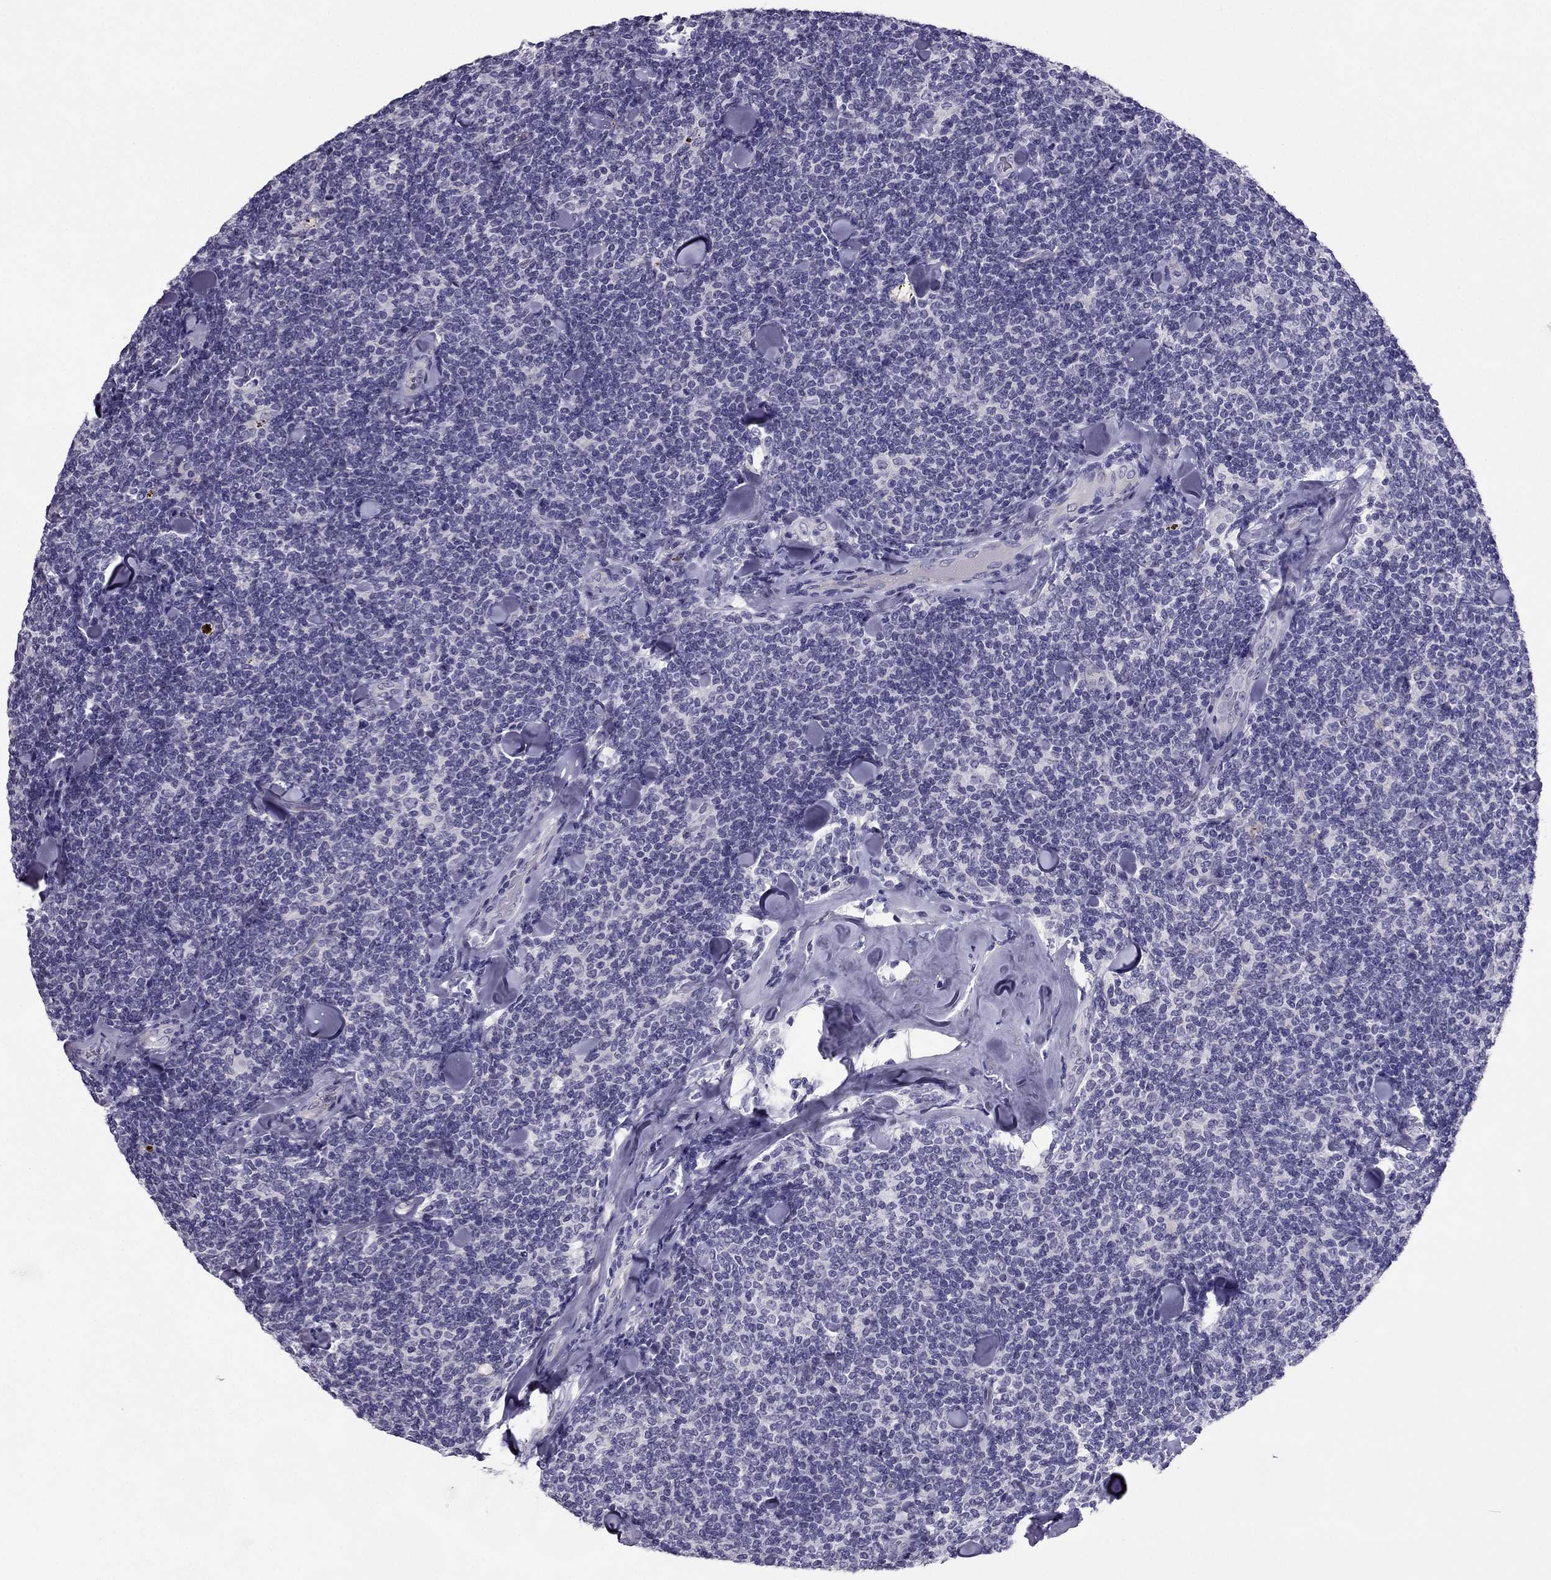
{"staining": {"intensity": "negative", "quantity": "none", "location": "none"}, "tissue": "lymphoma", "cell_type": "Tumor cells", "image_type": "cancer", "snomed": [{"axis": "morphology", "description": "Malignant lymphoma, non-Hodgkin's type, Low grade"}, {"axis": "topography", "description": "Lymph node"}], "caption": "High power microscopy image of an IHC histopathology image of malignant lymphoma, non-Hodgkin's type (low-grade), revealing no significant positivity in tumor cells. (DAB immunohistochemistry (IHC) with hematoxylin counter stain).", "gene": "PDE6A", "patient": {"sex": "female", "age": 56}}